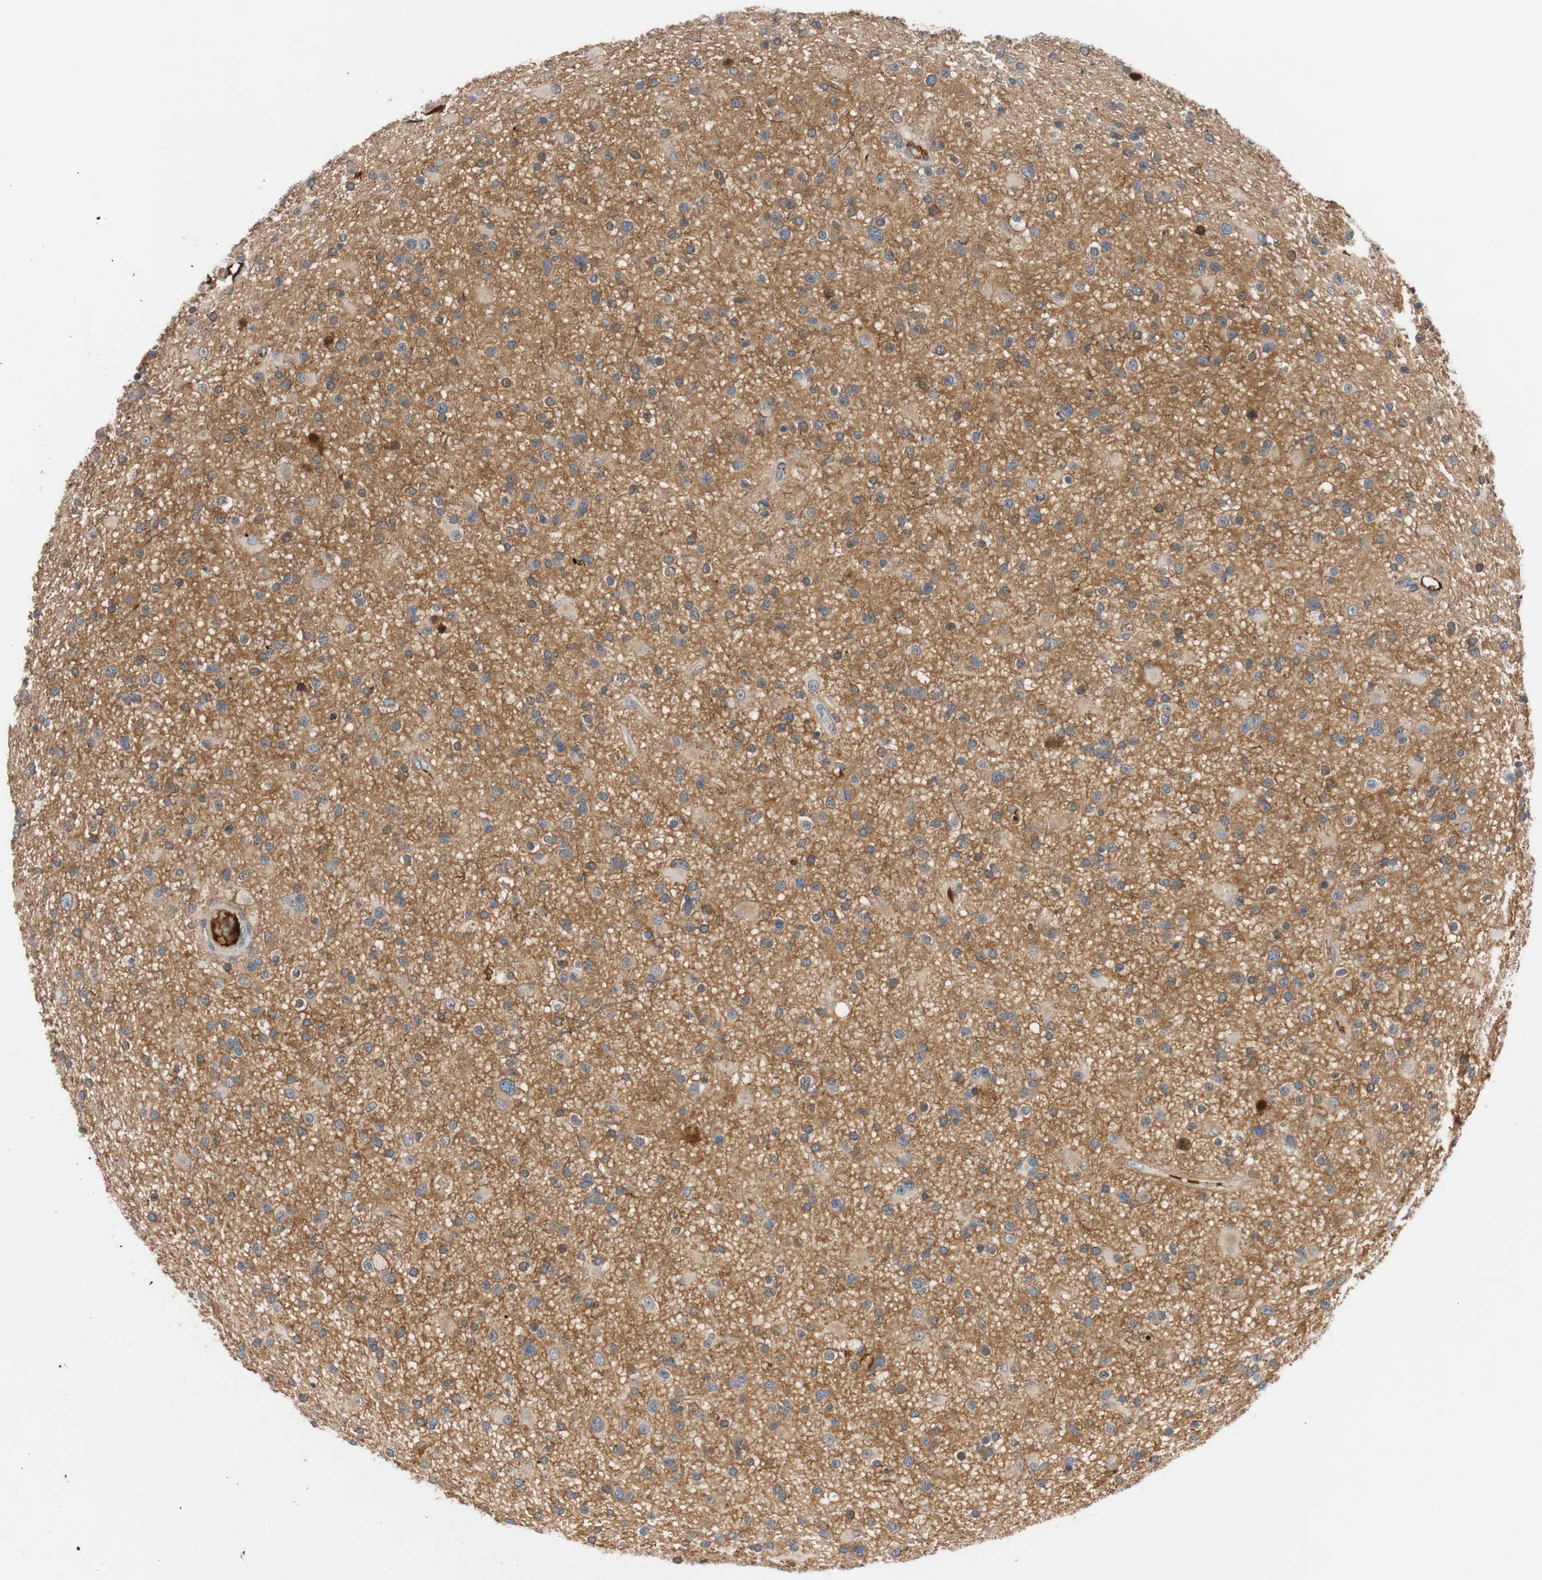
{"staining": {"intensity": "negative", "quantity": "none", "location": "none"}, "tissue": "glioma", "cell_type": "Tumor cells", "image_type": "cancer", "snomed": [{"axis": "morphology", "description": "Glioma, malignant, High grade"}, {"axis": "topography", "description": "Brain"}], "caption": "Protein analysis of glioma shows no significant expression in tumor cells.", "gene": "C4A", "patient": {"sex": "male", "age": 33}}